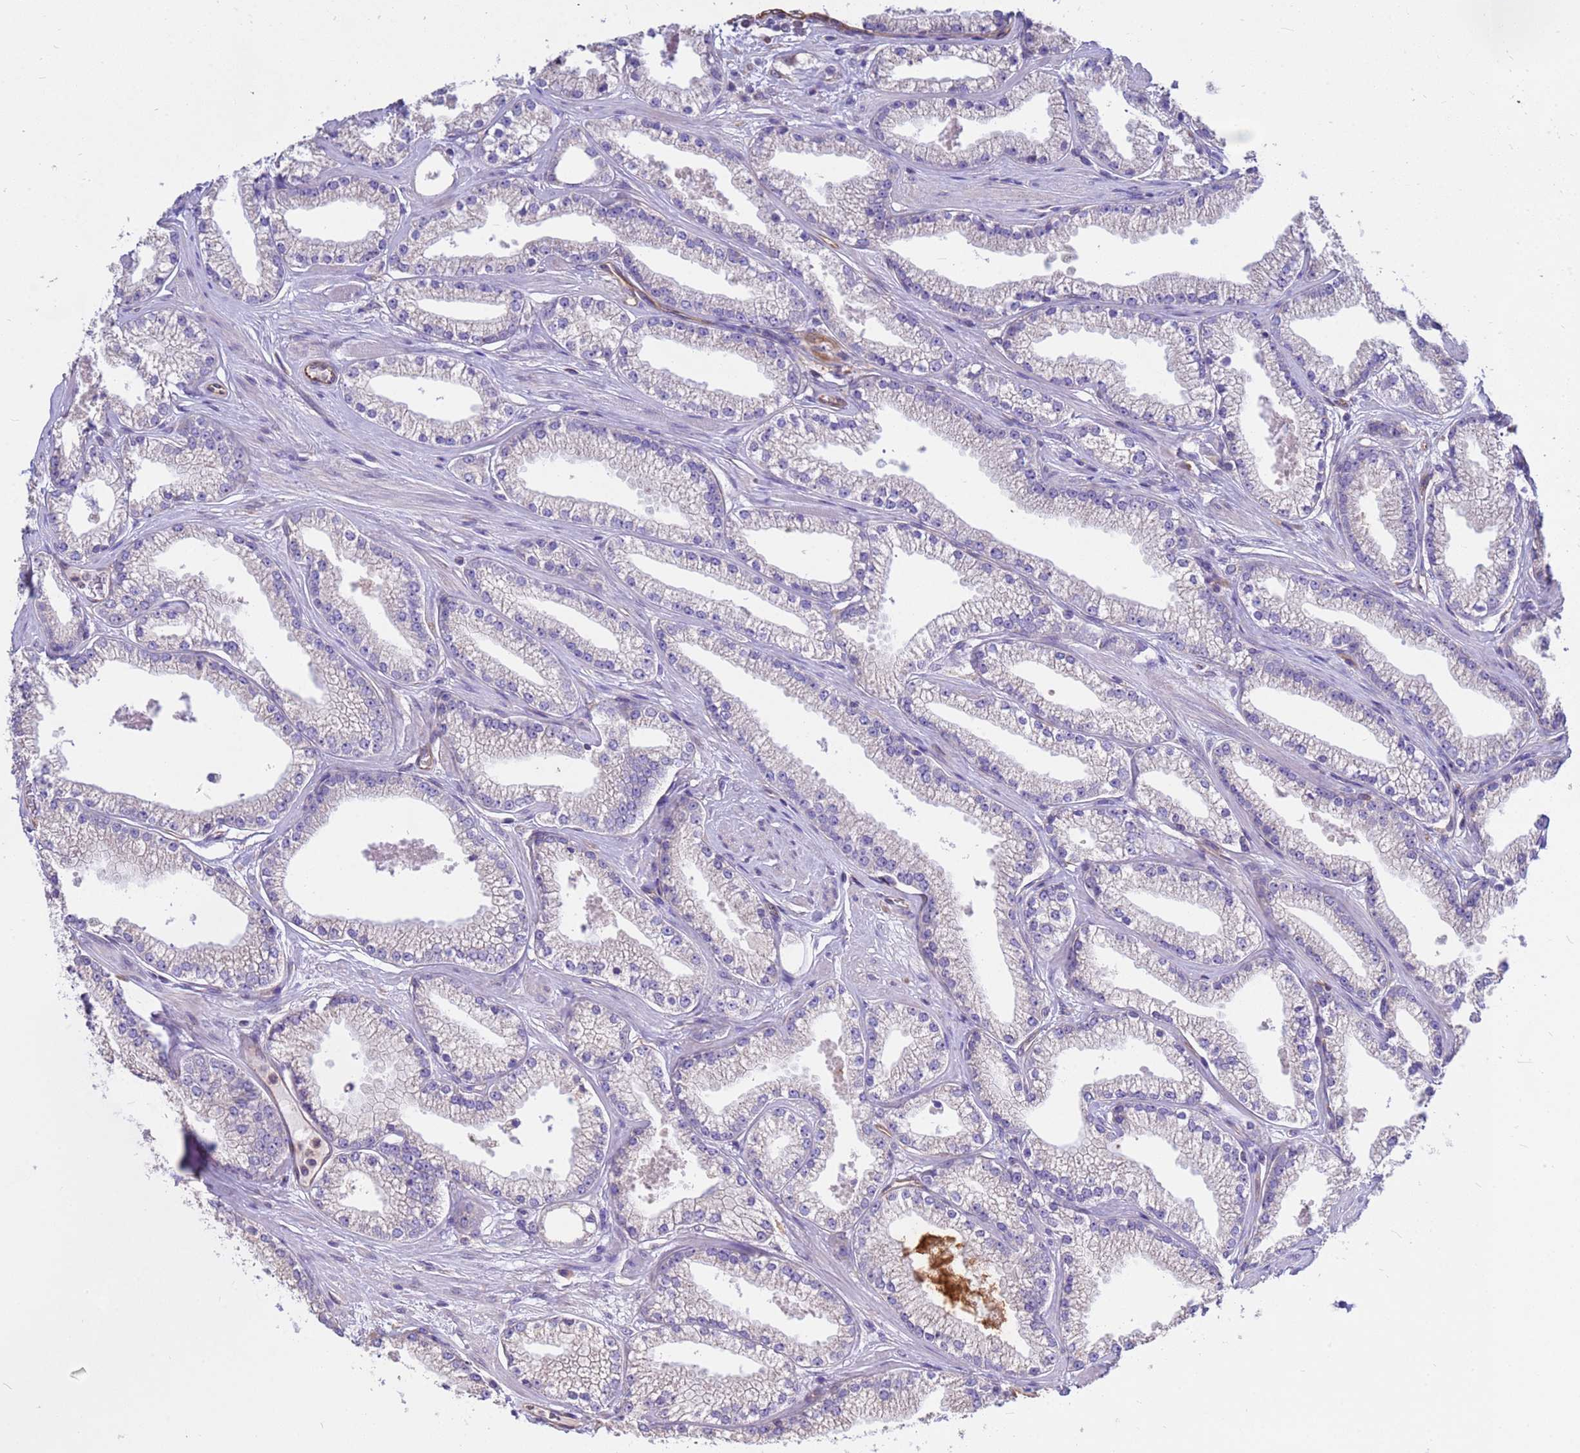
{"staining": {"intensity": "negative", "quantity": "none", "location": "none"}, "tissue": "prostate cancer", "cell_type": "Tumor cells", "image_type": "cancer", "snomed": [{"axis": "morphology", "description": "Adenocarcinoma, High grade"}, {"axis": "topography", "description": "Prostate"}], "caption": "This is an IHC histopathology image of prostate cancer. There is no staining in tumor cells.", "gene": "TCEAL3", "patient": {"sex": "male", "age": 67}}